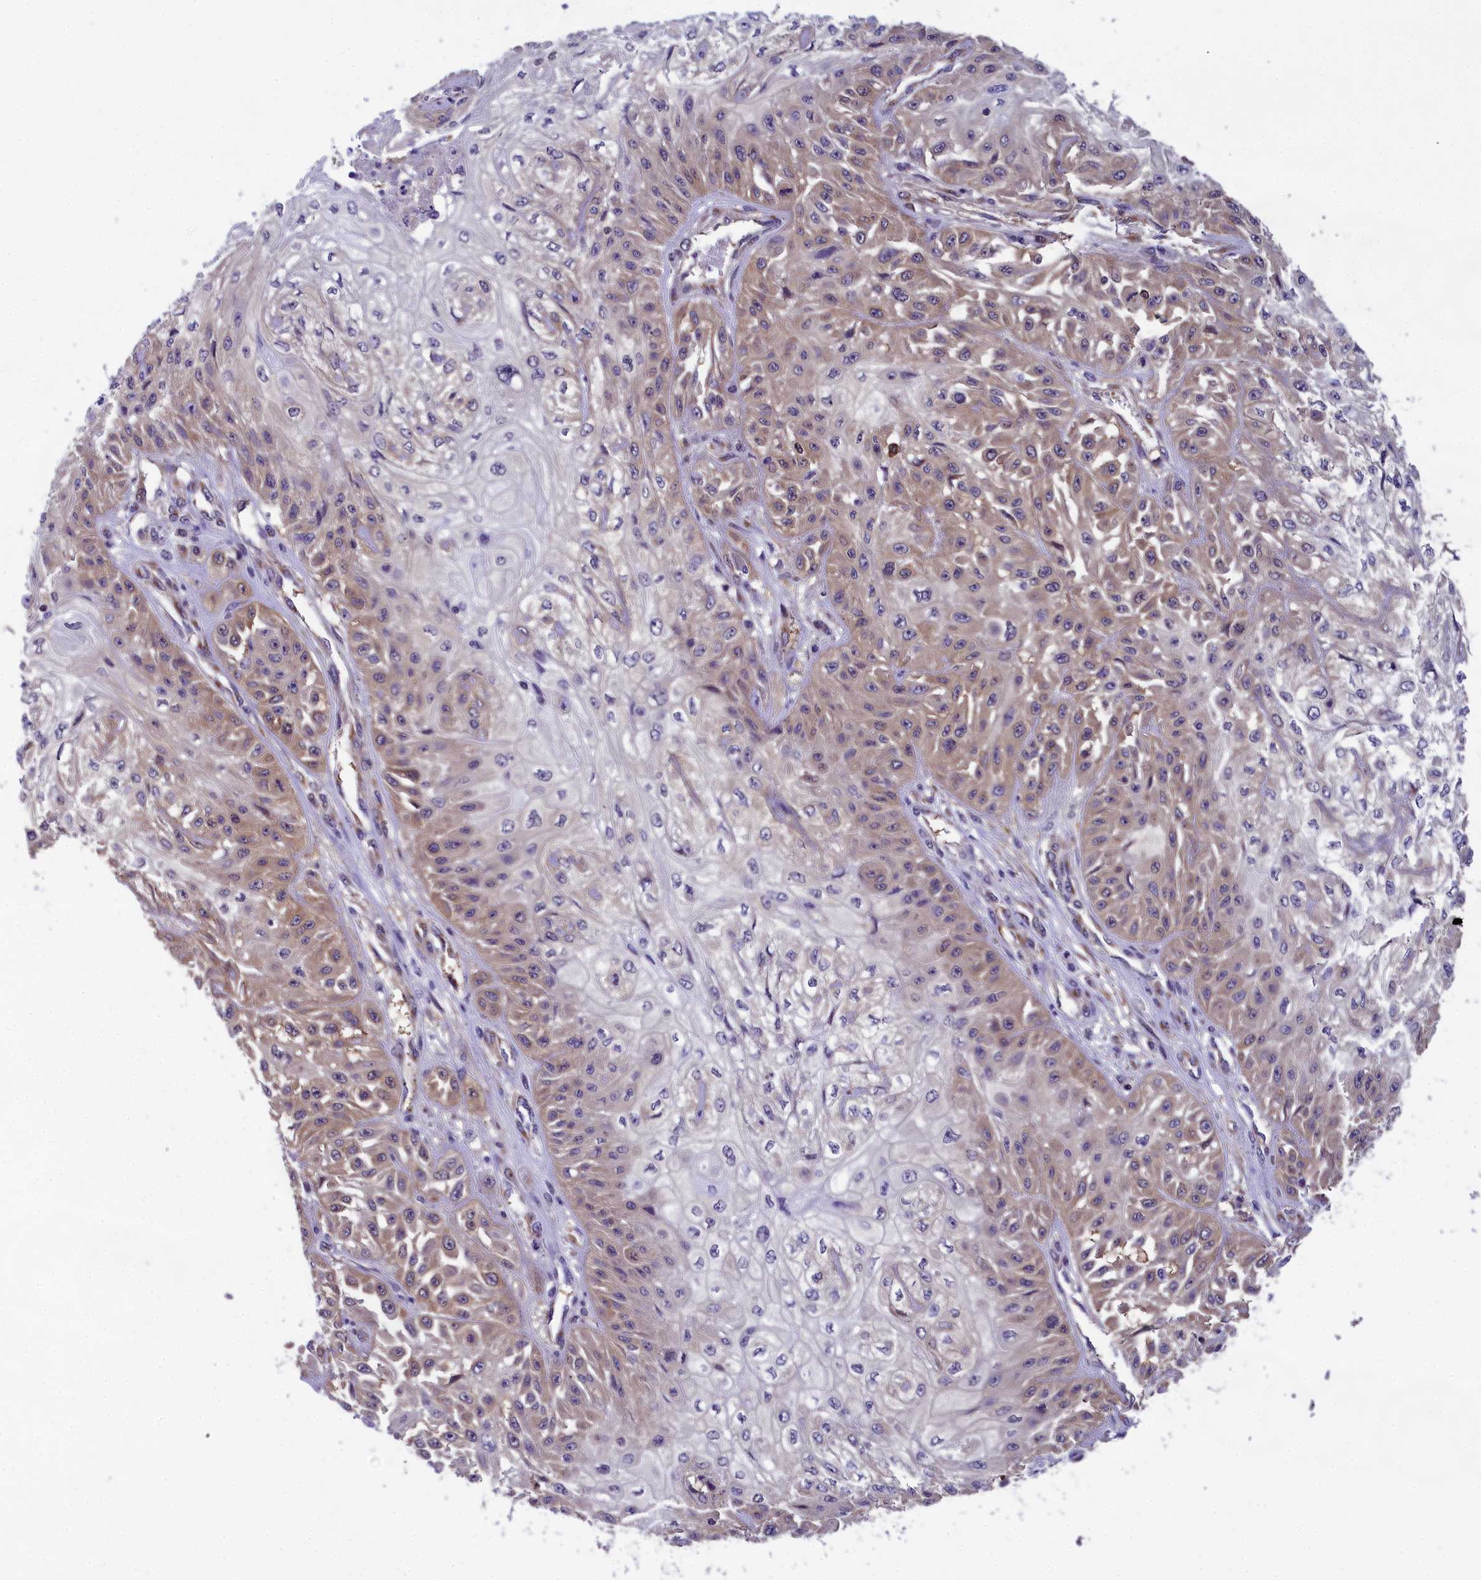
{"staining": {"intensity": "weak", "quantity": "25%-75%", "location": "cytoplasmic/membranous"}, "tissue": "skin cancer", "cell_type": "Tumor cells", "image_type": "cancer", "snomed": [{"axis": "morphology", "description": "Squamous cell carcinoma, NOS"}, {"axis": "morphology", "description": "Squamous cell carcinoma, metastatic, NOS"}, {"axis": "topography", "description": "Skin"}, {"axis": "topography", "description": "Lymph node"}], "caption": "A histopathology image of human skin squamous cell carcinoma stained for a protein shows weak cytoplasmic/membranous brown staining in tumor cells.", "gene": "ABCC8", "patient": {"sex": "male", "age": 75}}